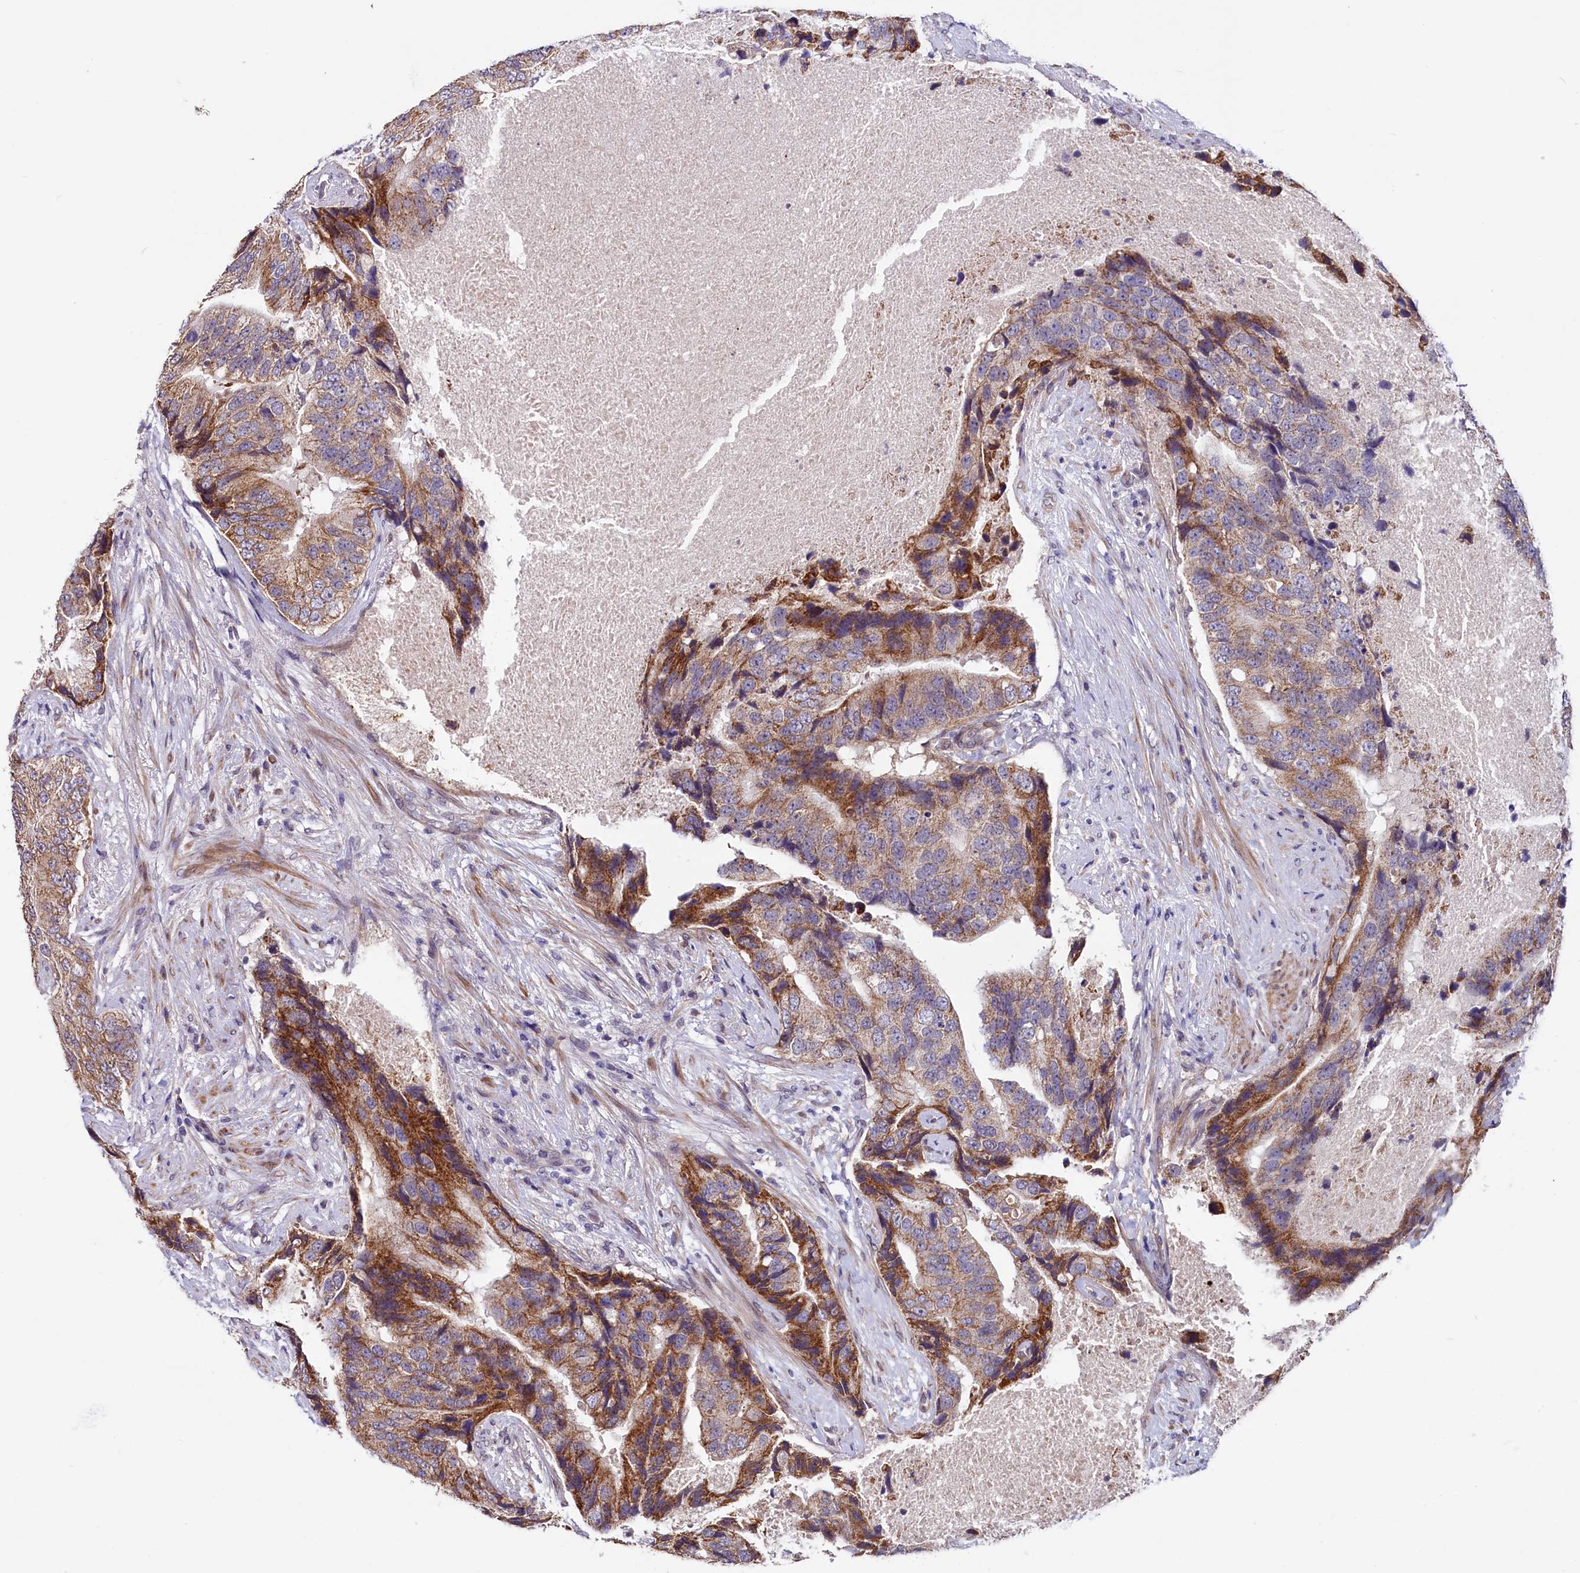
{"staining": {"intensity": "moderate", "quantity": ">75%", "location": "cytoplasmic/membranous"}, "tissue": "prostate cancer", "cell_type": "Tumor cells", "image_type": "cancer", "snomed": [{"axis": "morphology", "description": "Adenocarcinoma, High grade"}, {"axis": "topography", "description": "Prostate"}], "caption": "Immunohistochemistry (DAB) staining of prostate high-grade adenocarcinoma displays moderate cytoplasmic/membranous protein positivity in about >75% of tumor cells.", "gene": "SLC39A6", "patient": {"sex": "male", "age": 70}}